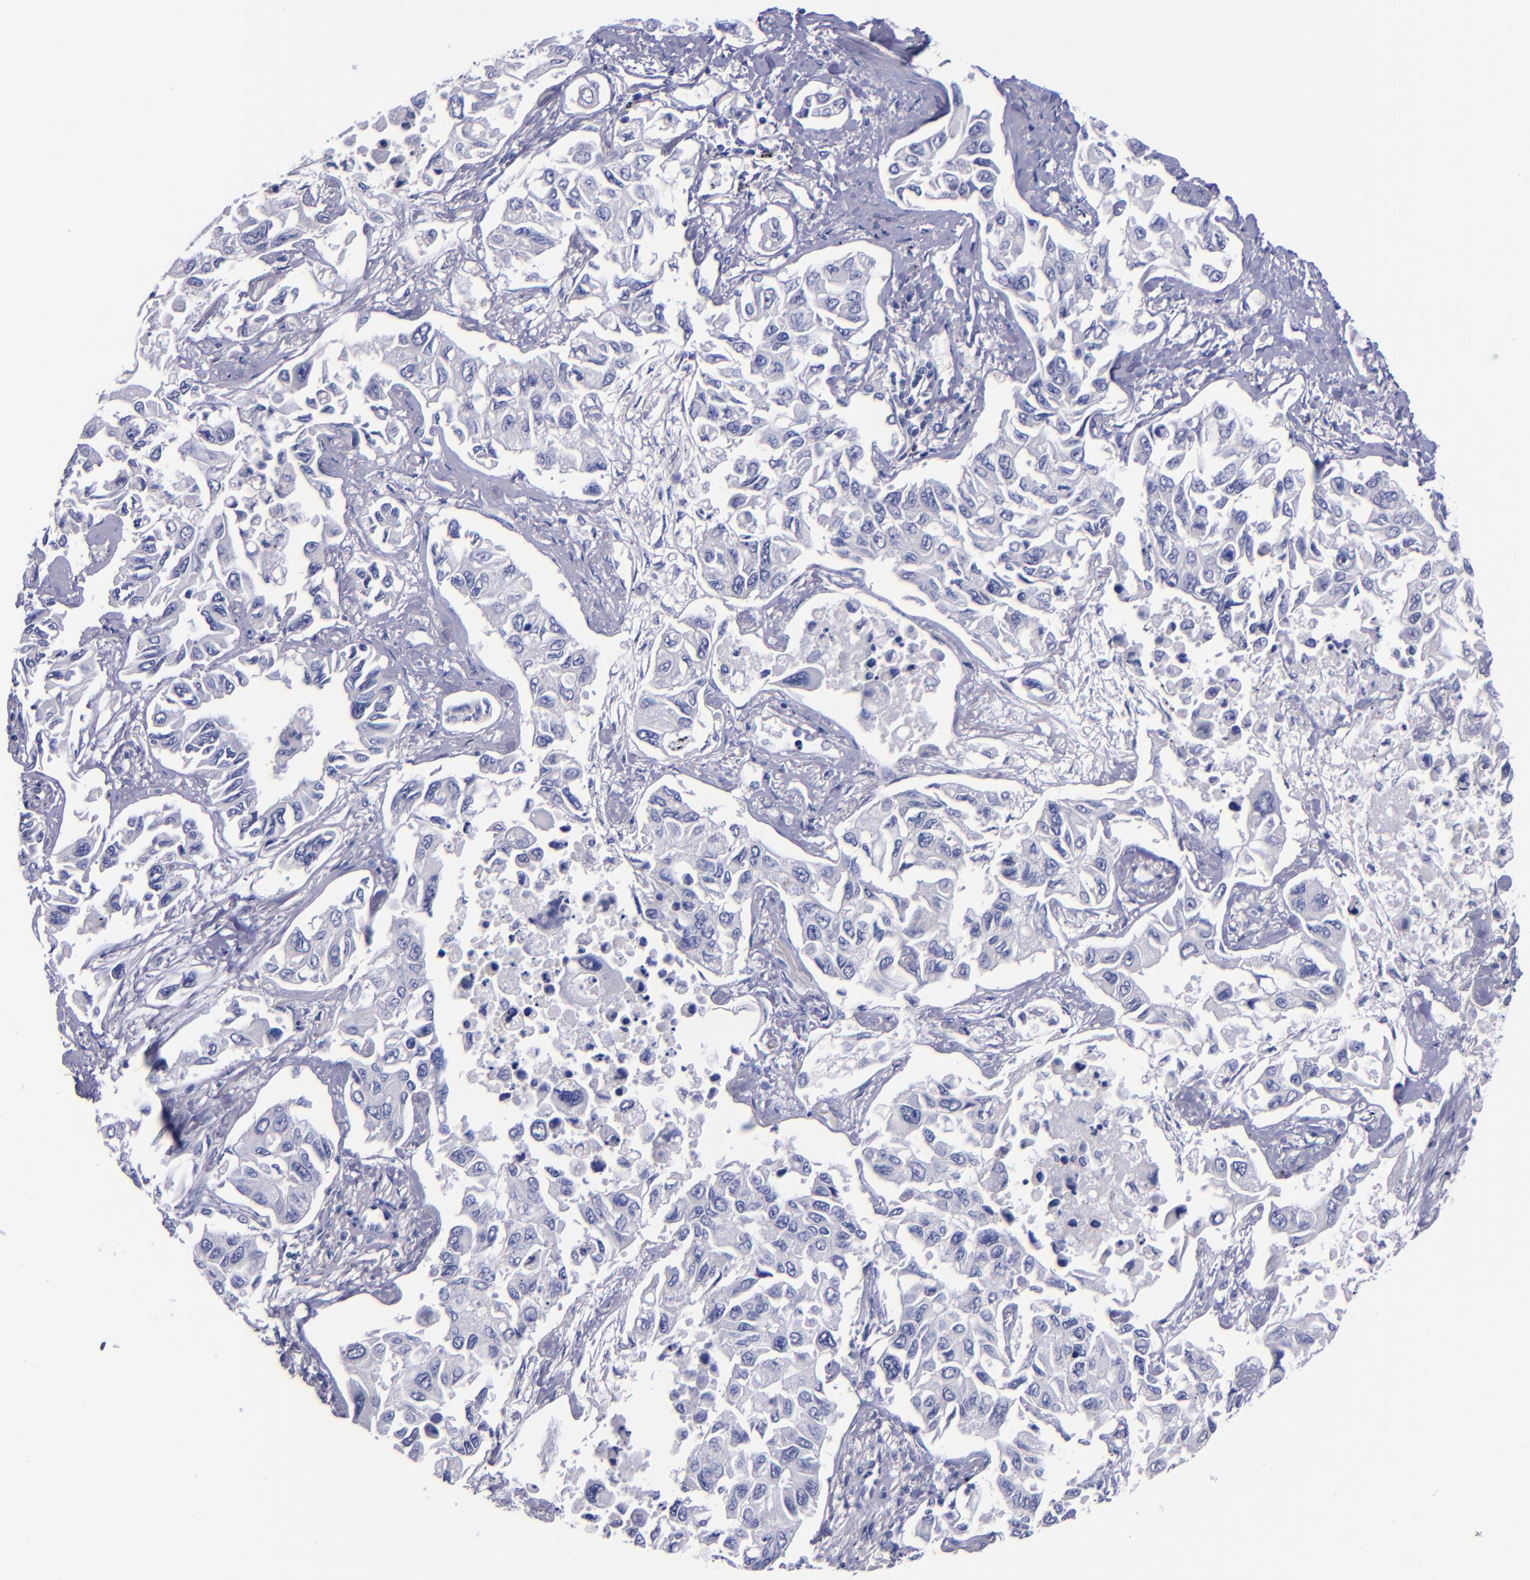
{"staining": {"intensity": "negative", "quantity": "none", "location": "none"}, "tissue": "lung cancer", "cell_type": "Tumor cells", "image_type": "cancer", "snomed": [{"axis": "morphology", "description": "Adenocarcinoma, NOS"}, {"axis": "topography", "description": "Lung"}], "caption": "Adenocarcinoma (lung) stained for a protein using immunohistochemistry displays no positivity tumor cells.", "gene": "SV2A", "patient": {"sex": "male", "age": 64}}